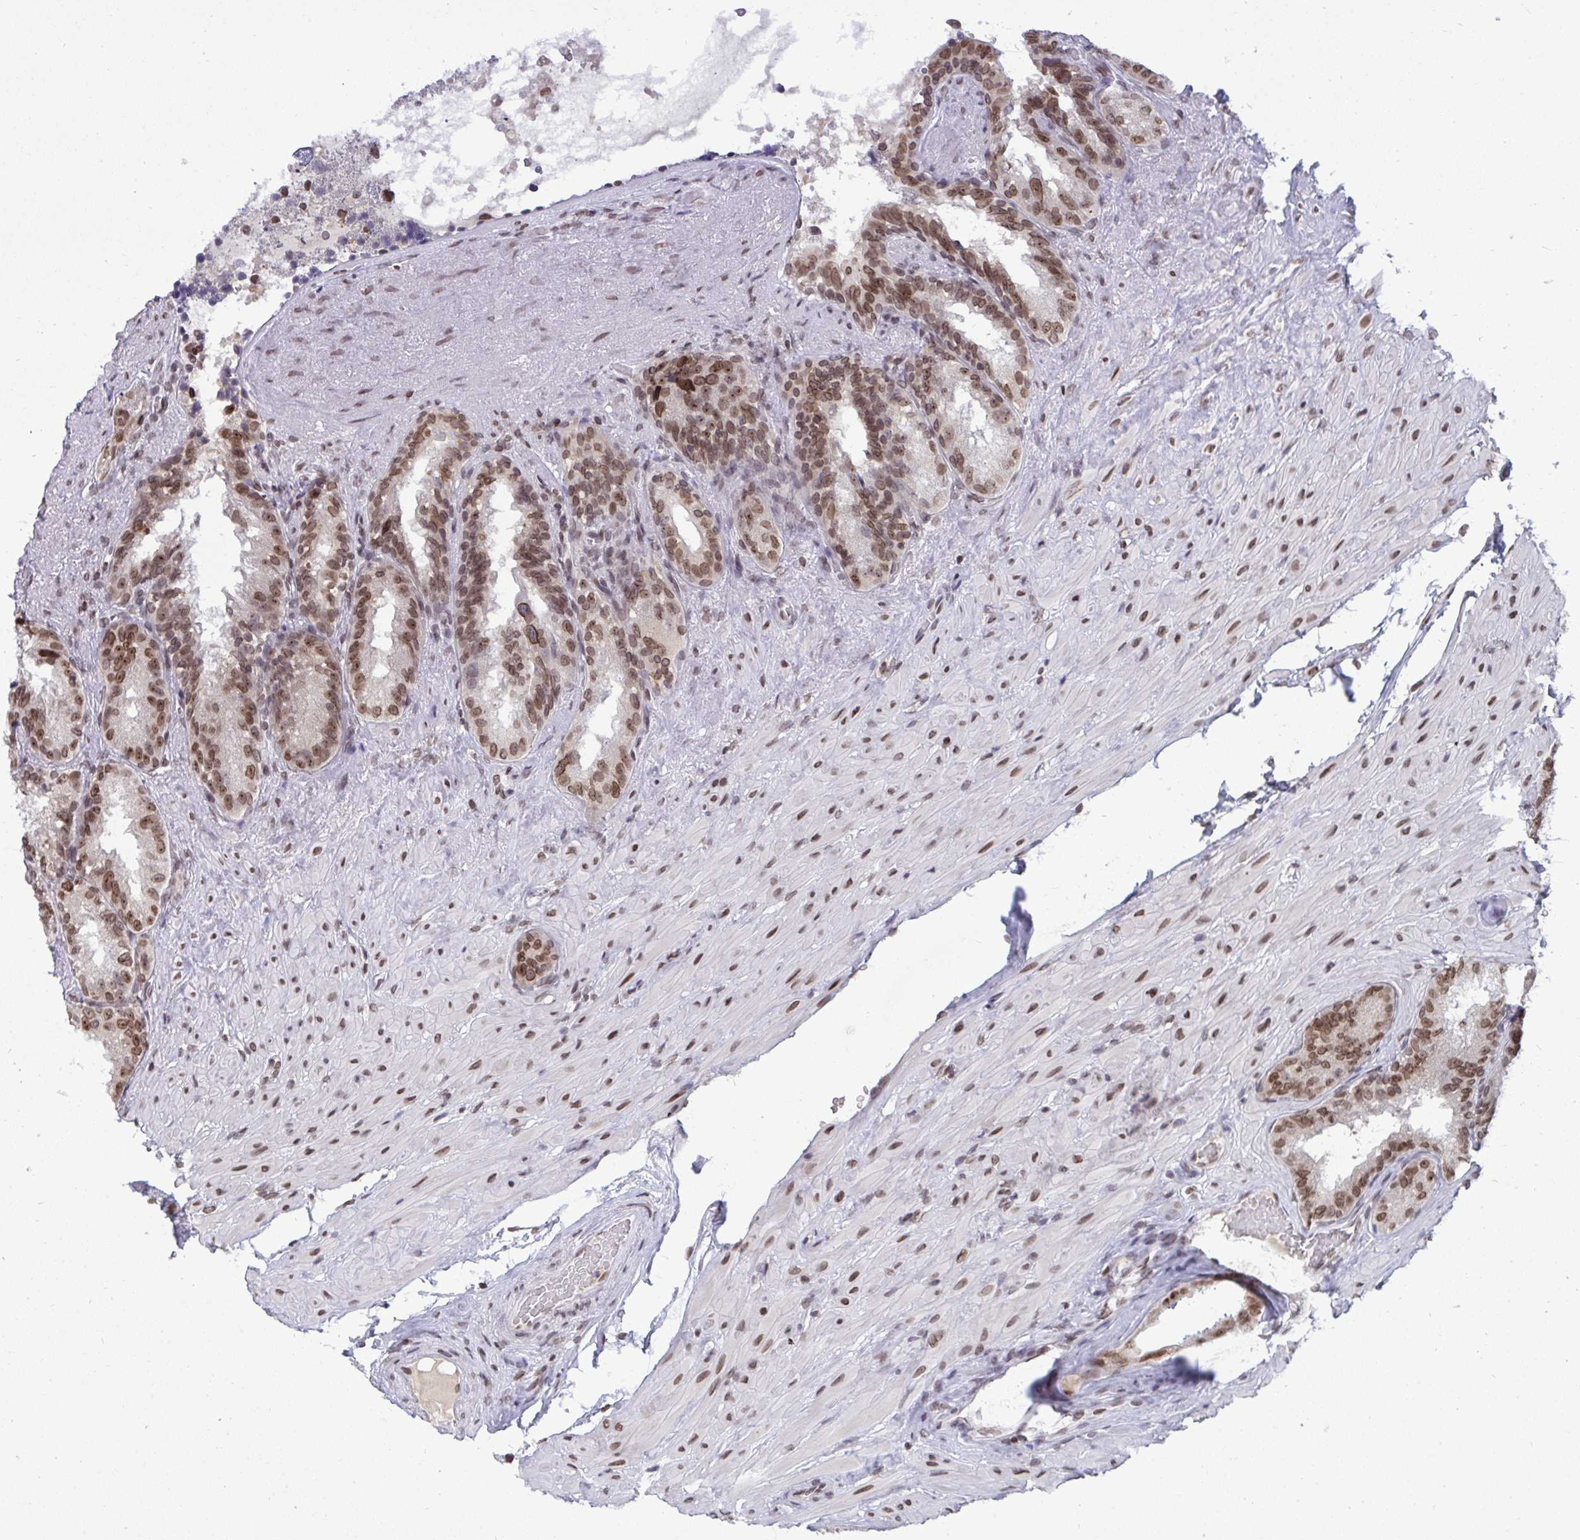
{"staining": {"intensity": "moderate", "quantity": ">75%", "location": "nuclear"}, "tissue": "seminal vesicle", "cell_type": "Glandular cells", "image_type": "normal", "snomed": [{"axis": "morphology", "description": "Normal tissue, NOS"}, {"axis": "topography", "description": "Seminal veicle"}], "caption": "Seminal vesicle stained with a brown dye exhibits moderate nuclear positive expression in about >75% of glandular cells.", "gene": "JPT1", "patient": {"sex": "male", "age": 60}}